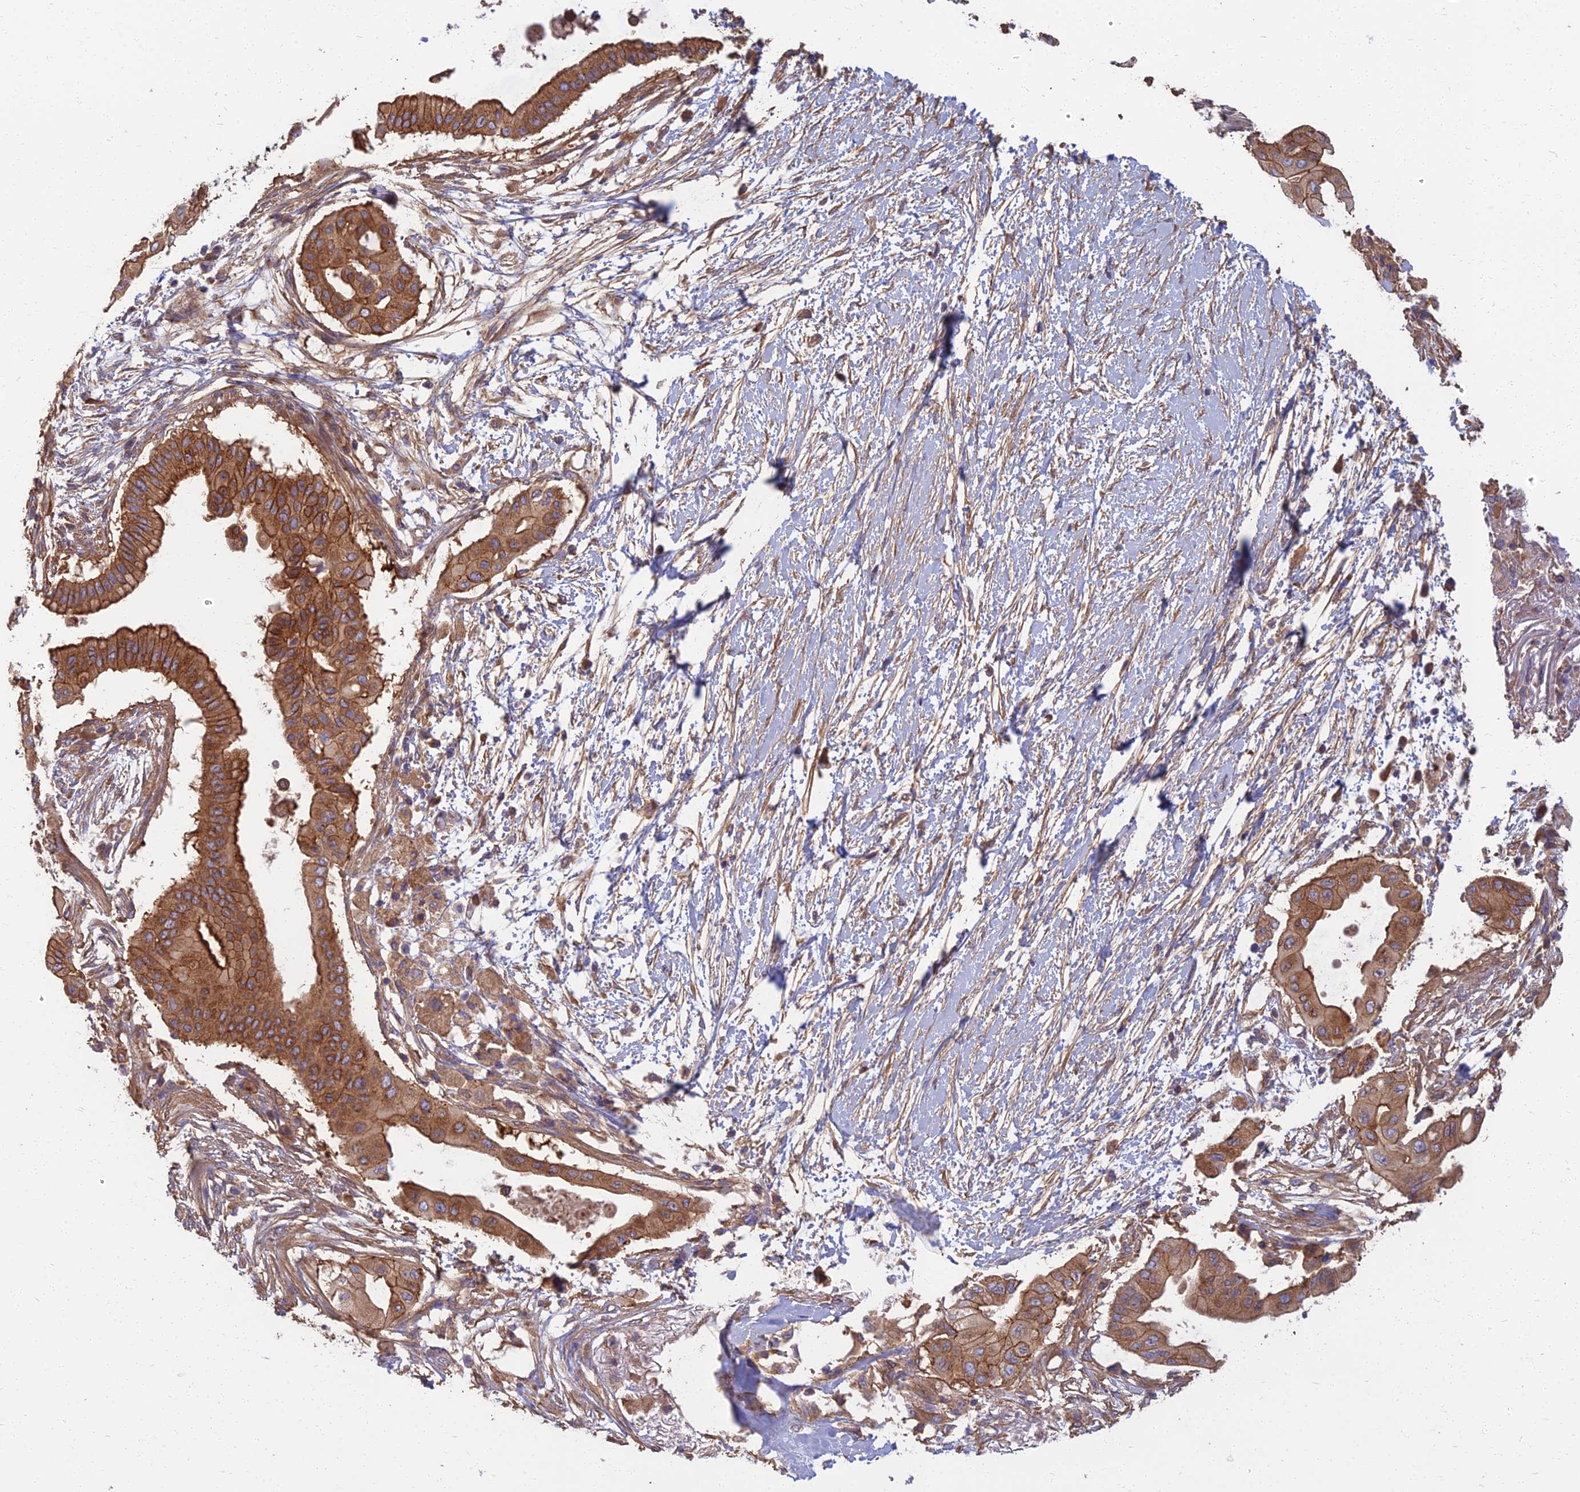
{"staining": {"intensity": "moderate", "quantity": ">75%", "location": "cytoplasmic/membranous"}, "tissue": "pancreatic cancer", "cell_type": "Tumor cells", "image_type": "cancer", "snomed": [{"axis": "morphology", "description": "Adenocarcinoma, NOS"}, {"axis": "topography", "description": "Pancreas"}], "caption": "Brown immunohistochemical staining in pancreatic cancer displays moderate cytoplasmic/membranous positivity in approximately >75% of tumor cells.", "gene": "WDR24", "patient": {"sex": "male", "age": 68}}